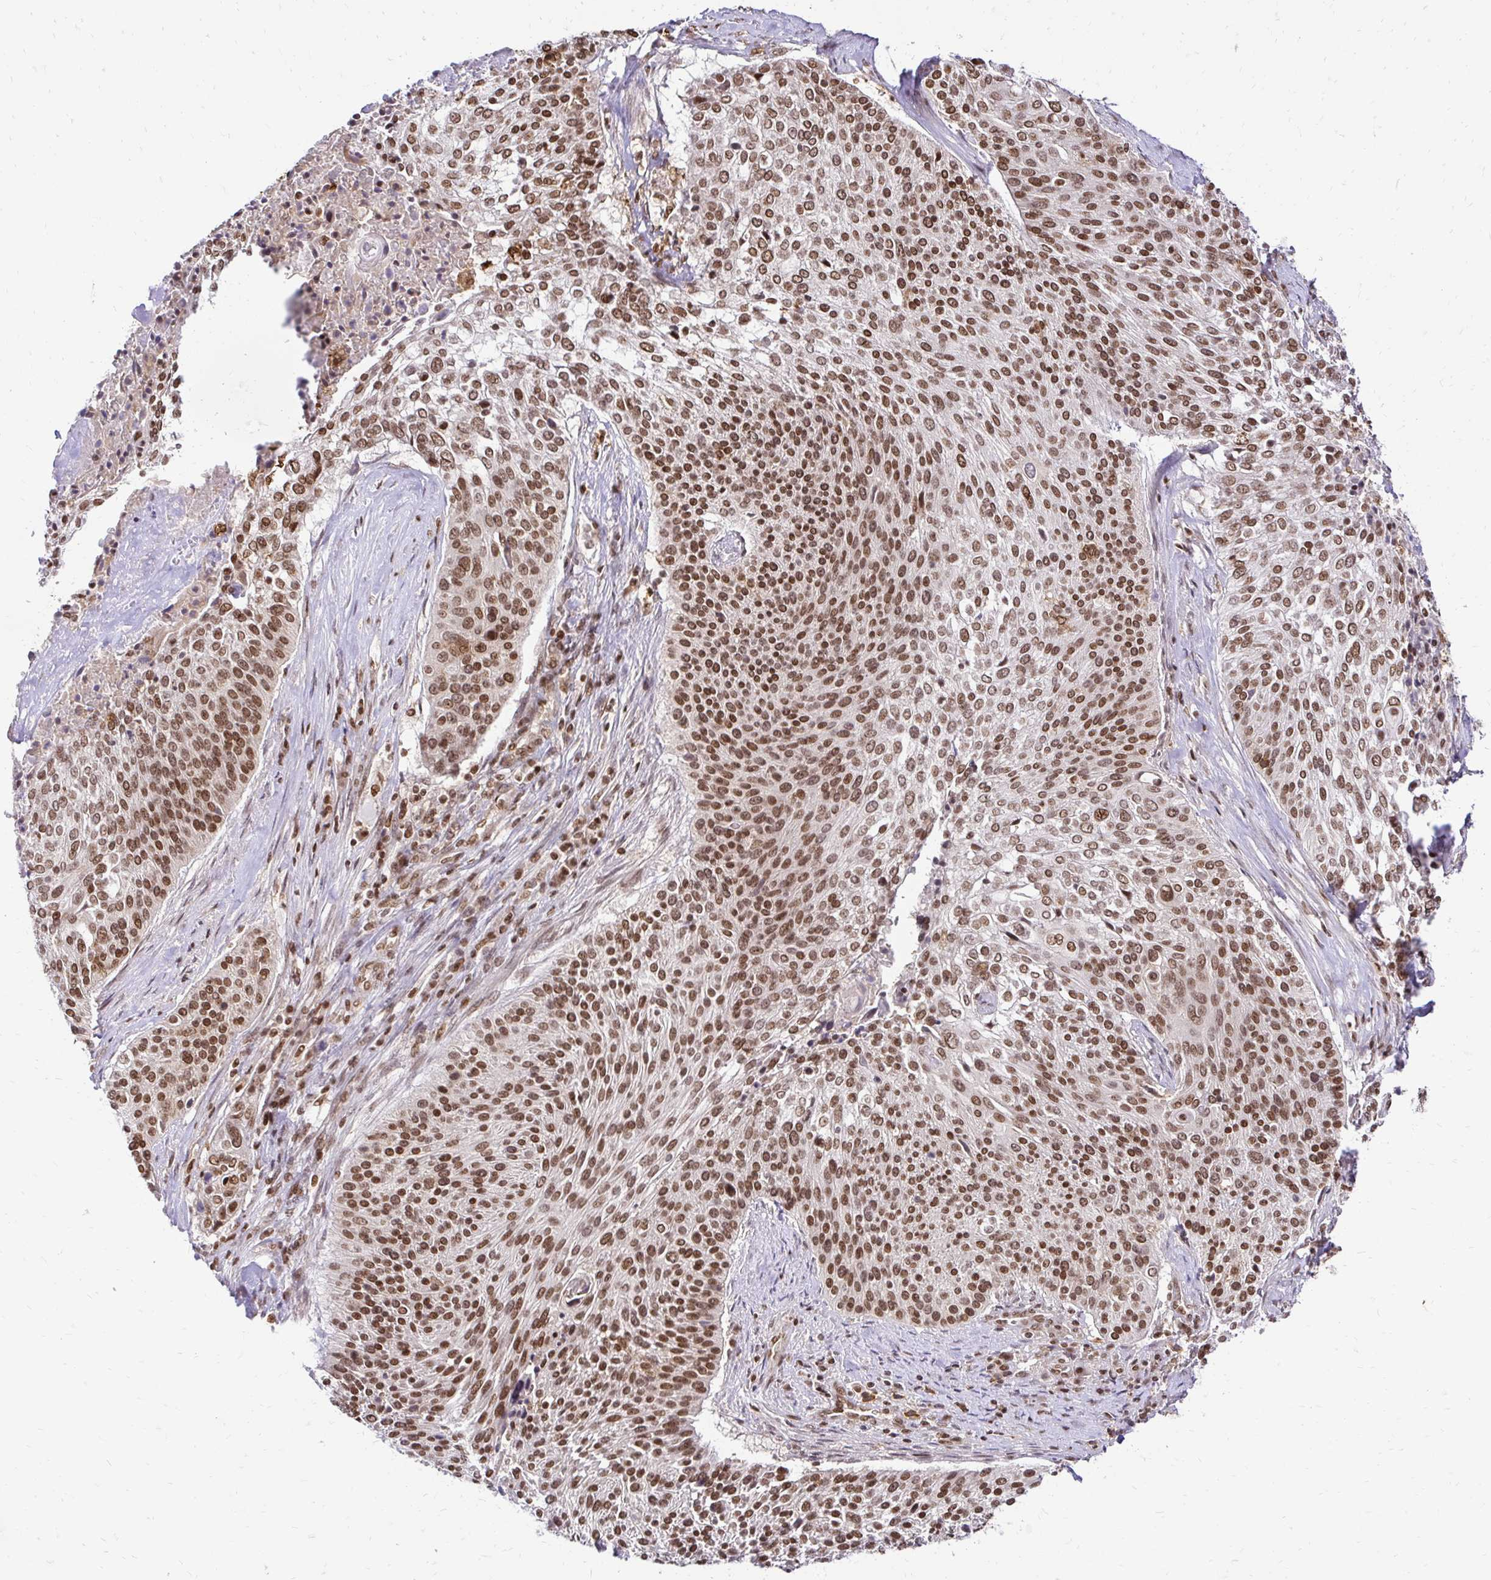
{"staining": {"intensity": "moderate", "quantity": ">75%", "location": "nuclear"}, "tissue": "cervical cancer", "cell_type": "Tumor cells", "image_type": "cancer", "snomed": [{"axis": "morphology", "description": "Squamous cell carcinoma, NOS"}, {"axis": "topography", "description": "Cervix"}], "caption": "Immunohistochemical staining of squamous cell carcinoma (cervical) exhibits moderate nuclear protein positivity in about >75% of tumor cells.", "gene": "GLYR1", "patient": {"sex": "female", "age": 31}}